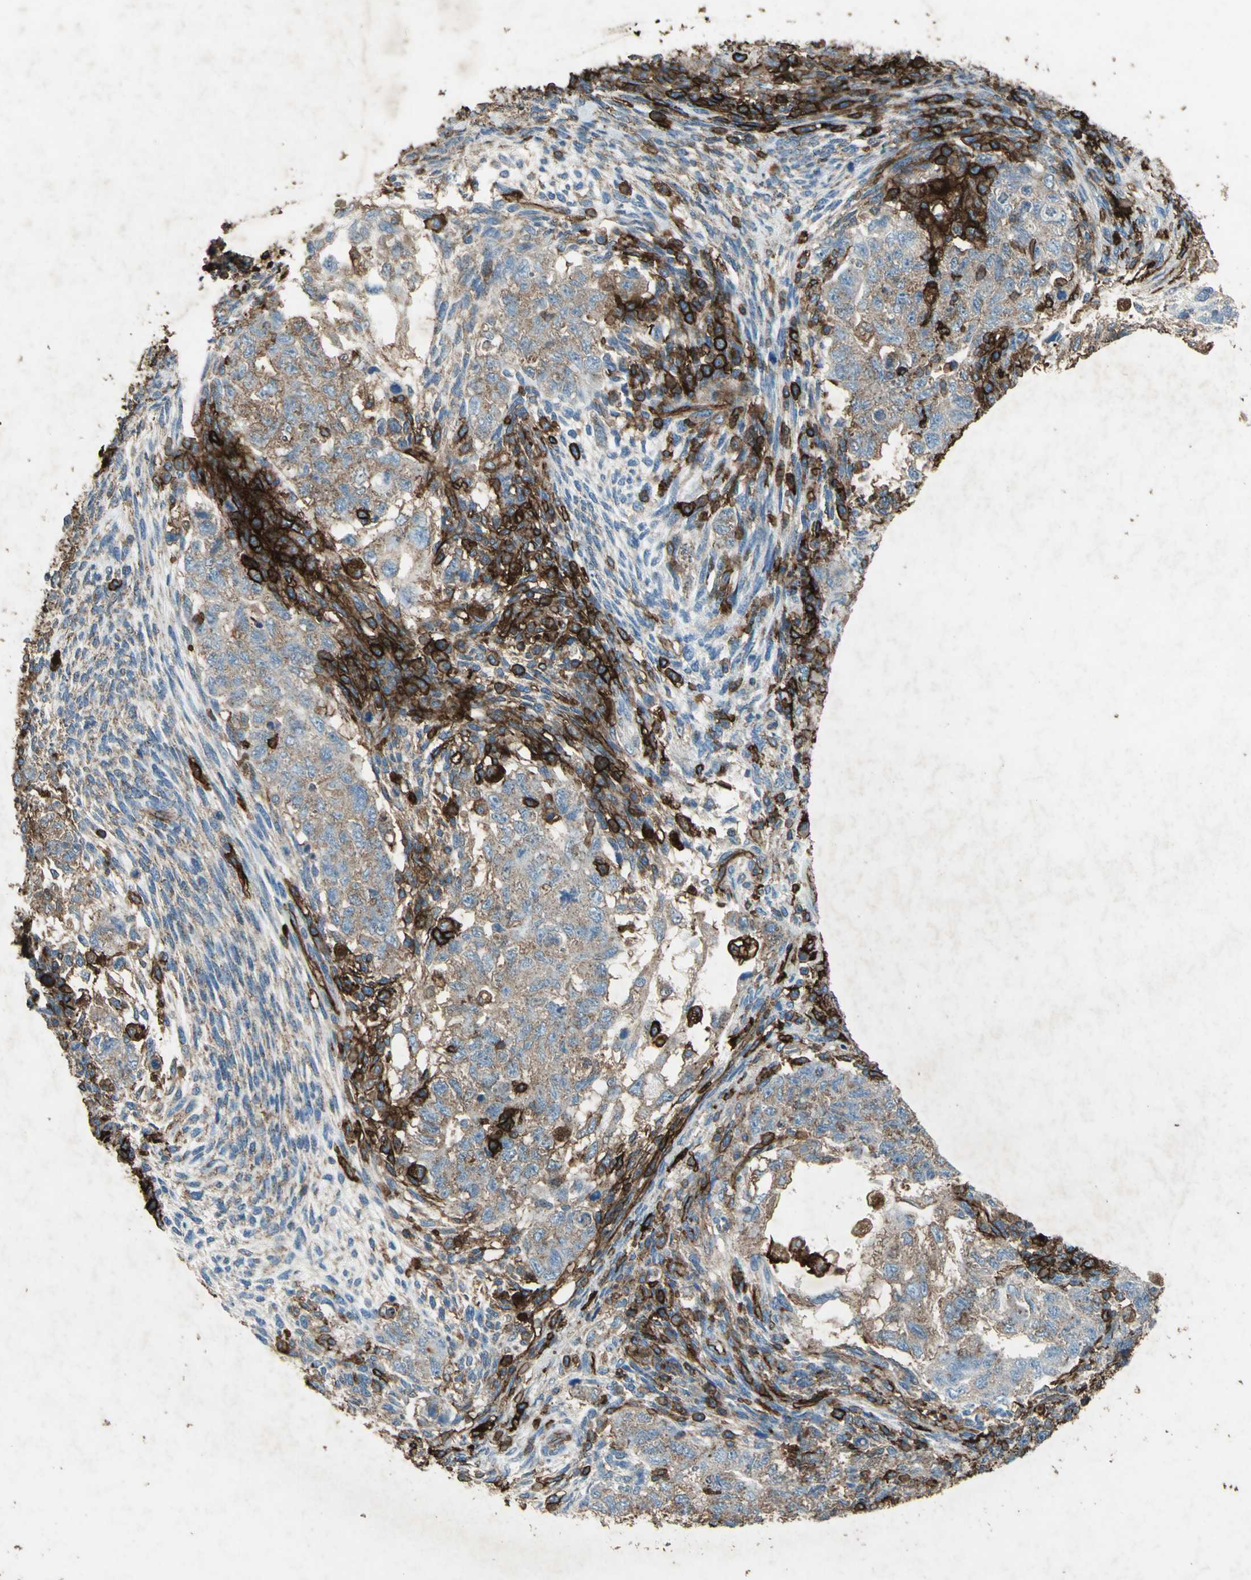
{"staining": {"intensity": "weak", "quantity": ">75%", "location": "cytoplasmic/membranous"}, "tissue": "testis cancer", "cell_type": "Tumor cells", "image_type": "cancer", "snomed": [{"axis": "morphology", "description": "Normal tissue, NOS"}, {"axis": "morphology", "description": "Carcinoma, Embryonal, NOS"}, {"axis": "topography", "description": "Testis"}], "caption": "Testis embryonal carcinoma stained with immunohistochemistry (IHC) displays weak cytoplasmic/membranous staining in about >75% of tumor cells.", "gene": "CCR6", "patient": {"sex": "male", "age": 36}}